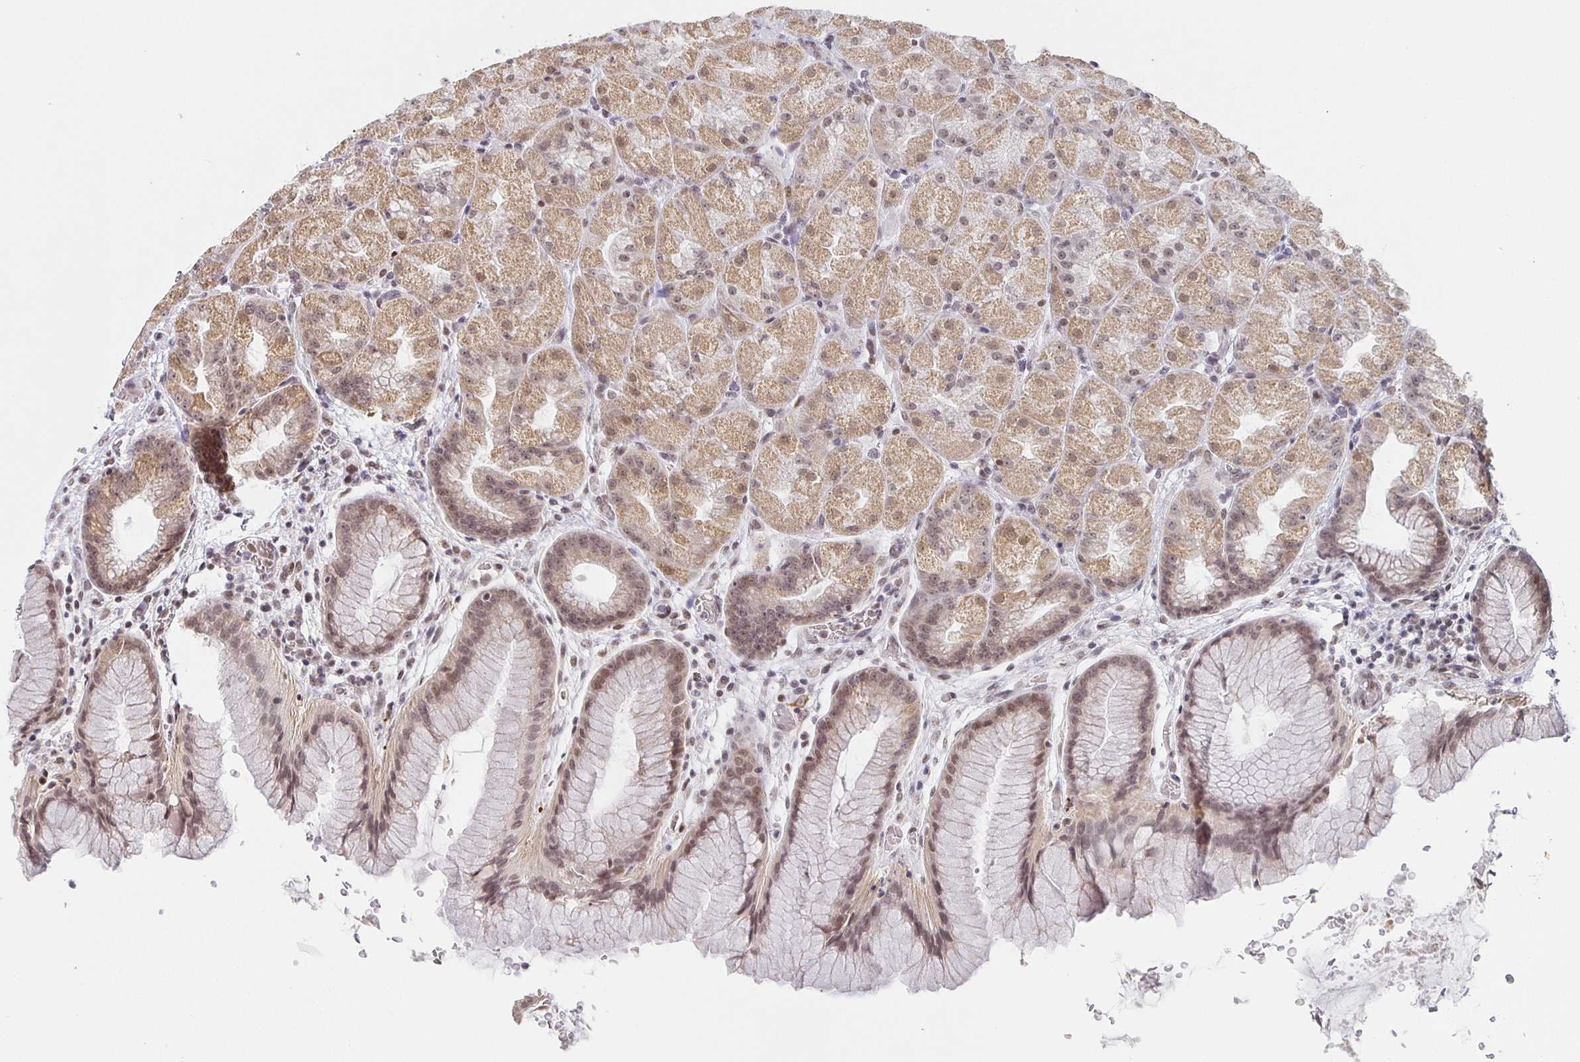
{"staining": {"intensity": "moderate", "quantity": ">75%", "location": "cytoplasmic/membranous,nuclear"}, "tissue": "stomach", "cell_type": "Glandular cells", "image_type": "normal", "snomed": [{"axis": "morphology", "description": "Normal tissue, NOS"}, {"axis": "topography", "description": "Stomach, upper"}, {"axis": "topography", "description": "Stomach"}], "caption": "Unremarkable stomach exhibits moderate cytoplasmic/membranous,nuclear expression in approximately >75% of glandular cells, visualized by immunohistochemistry. (brown staining indicates protein expression, while blue staining denotes nuclei).", "gene": "SMARCA2", "patient": {"sex": "male", "age": 48}}